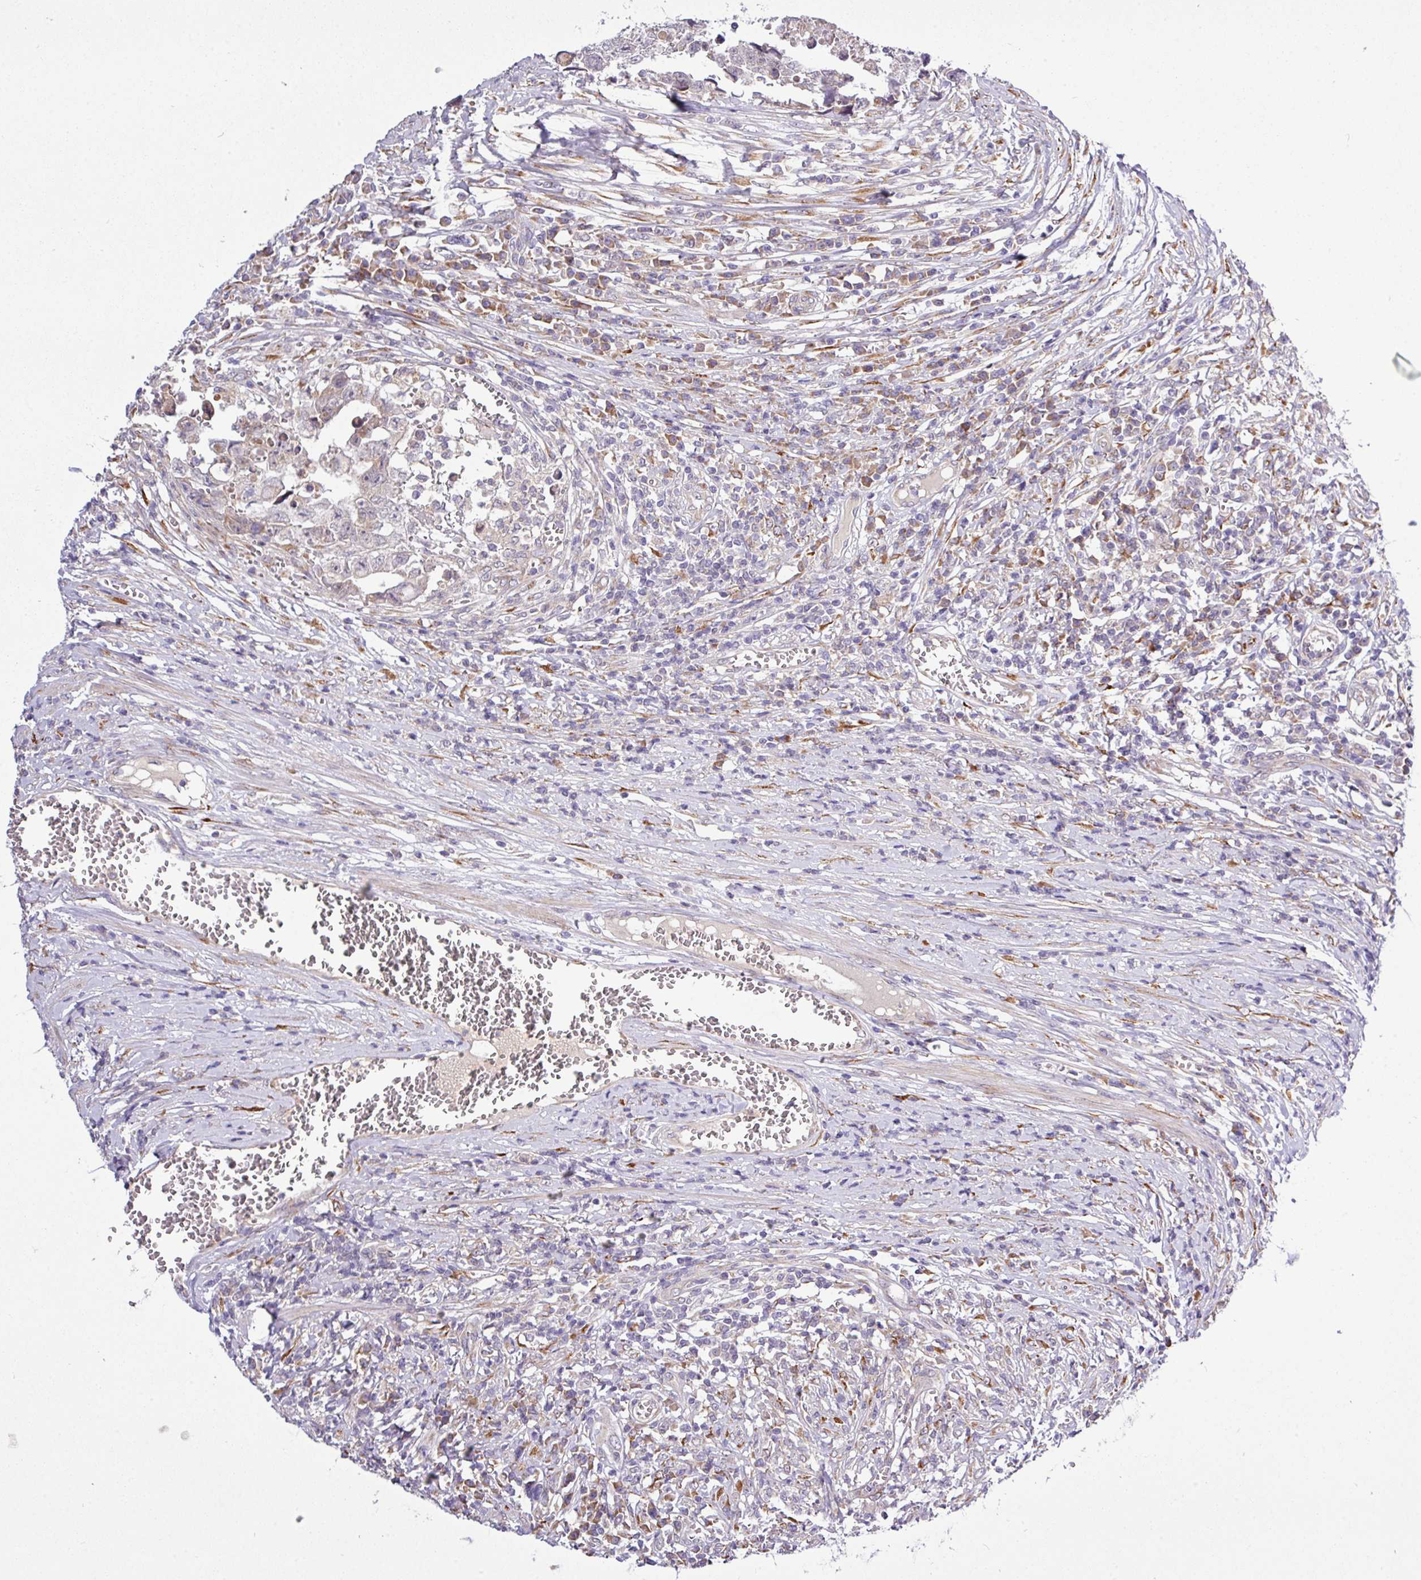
{"staining": {"intensity": "negative", "quantity": "none", "location": "none"}, "tissue": "testis cancer", "cell_type": "Tumor cells", "image_type": "cancer", "snomed": [{"axis": "morphology", "description": "Carcinoma, Embryonal, NOS"}, {"axis": "topography", "description": "Testis"}], "caption": "This histopathology image is of testis cancer stained with immunohistochemistry (IHC) to label a protein in brown with the nuclei are counter-stained blue. There is no staining in tumor cells.", "gene": "TM2D2", "patient": {"sex": "male", "age": 25}}